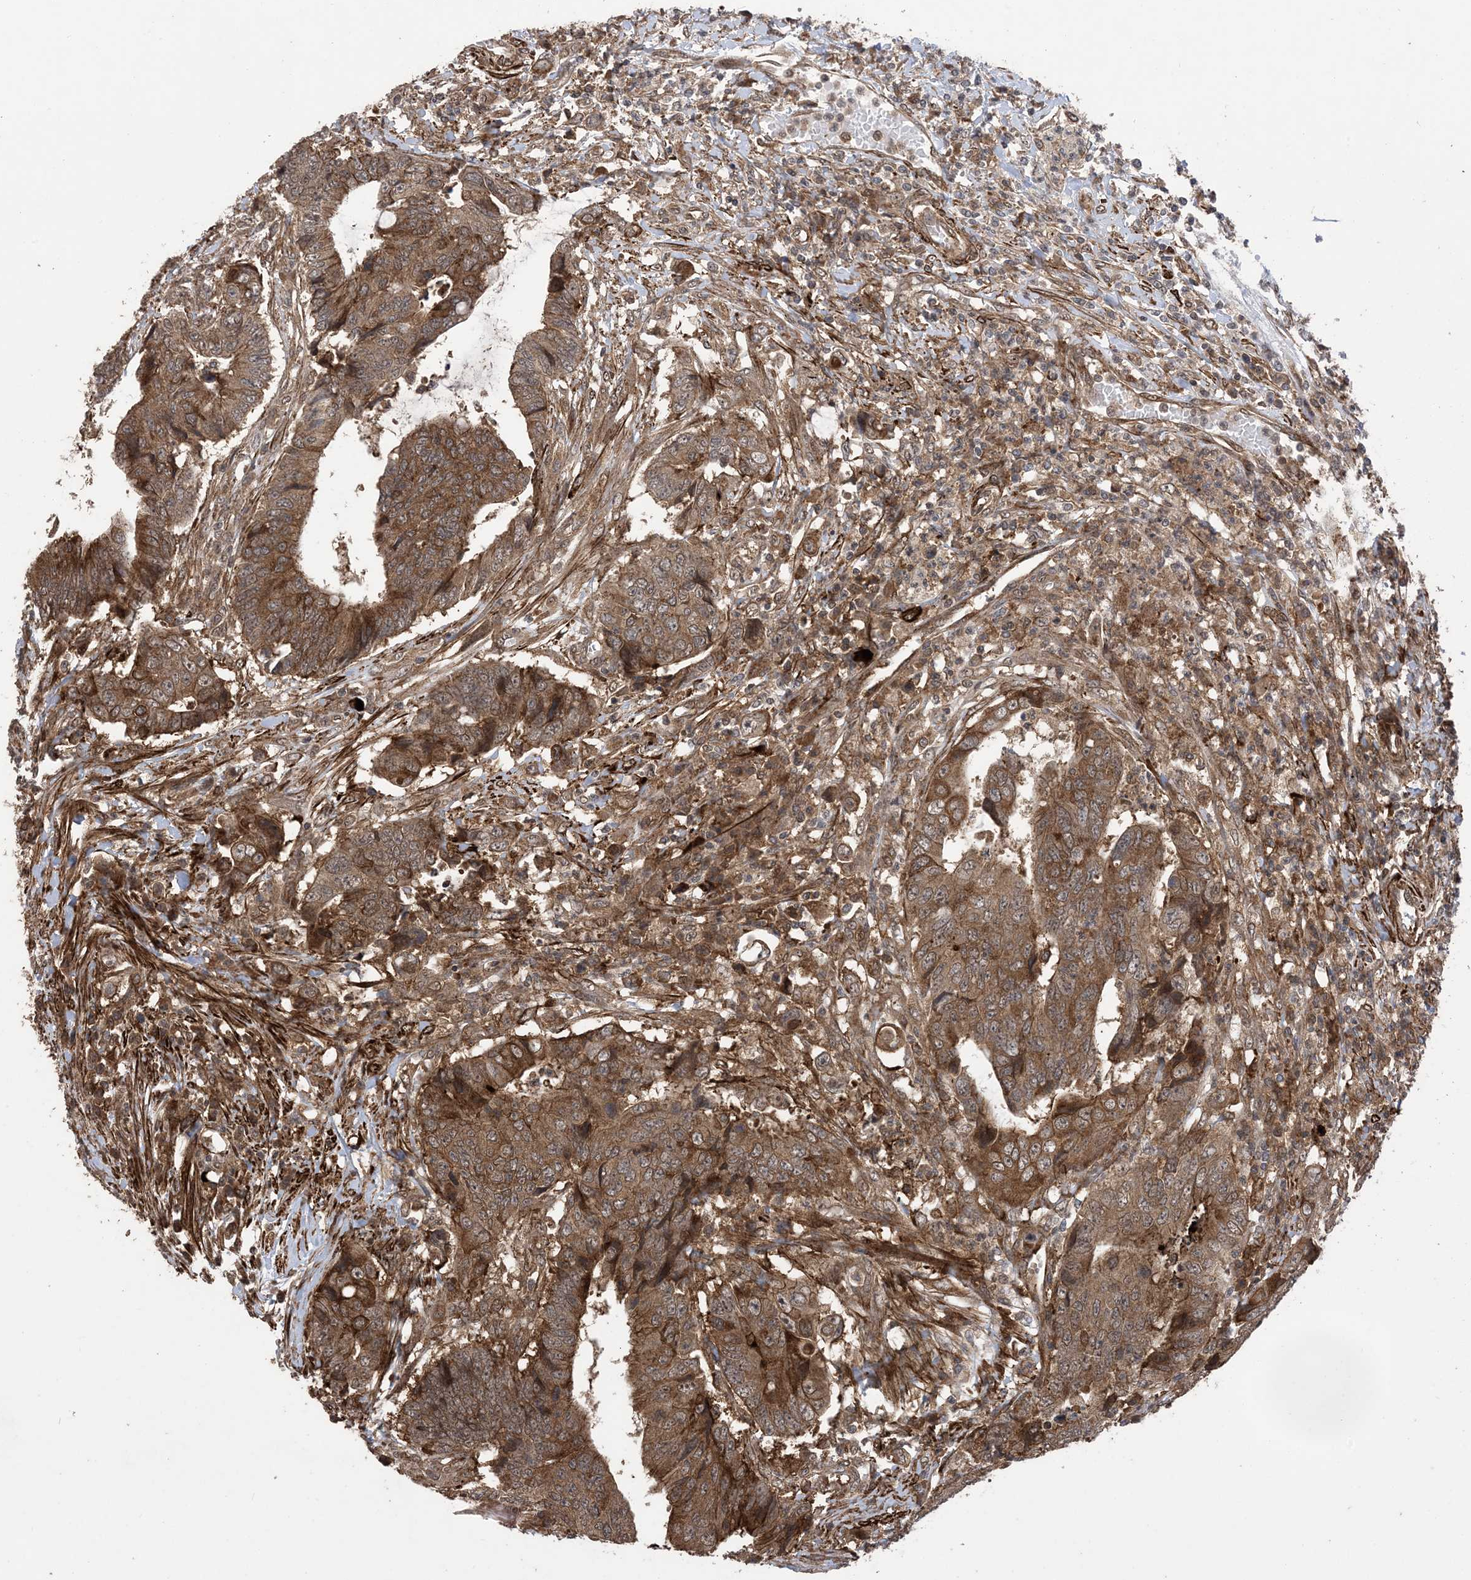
{"staining": {"intensity": "moderate", "quantity": ">75%", "location": "cytoplasmic/membranous"}, "tissue": "colorectal cancer", "cell_type": "Tumor cells", "image_type": "cancer", "snomed": [{"axis": "morphology", "description": "Adenocarcinoma, NOS"}, {"axis": "topography", "description": "Rectum"}], "caption": "There is medium levels of moderate cytoplasmic/membranous staining in tumor cells of colorectal cancer (adenocarcinoma), as demonstrated by immunohistochemical staining (brown color).", "gene": "ZNF511", "patient": {"sex": "male", "age": 84}}